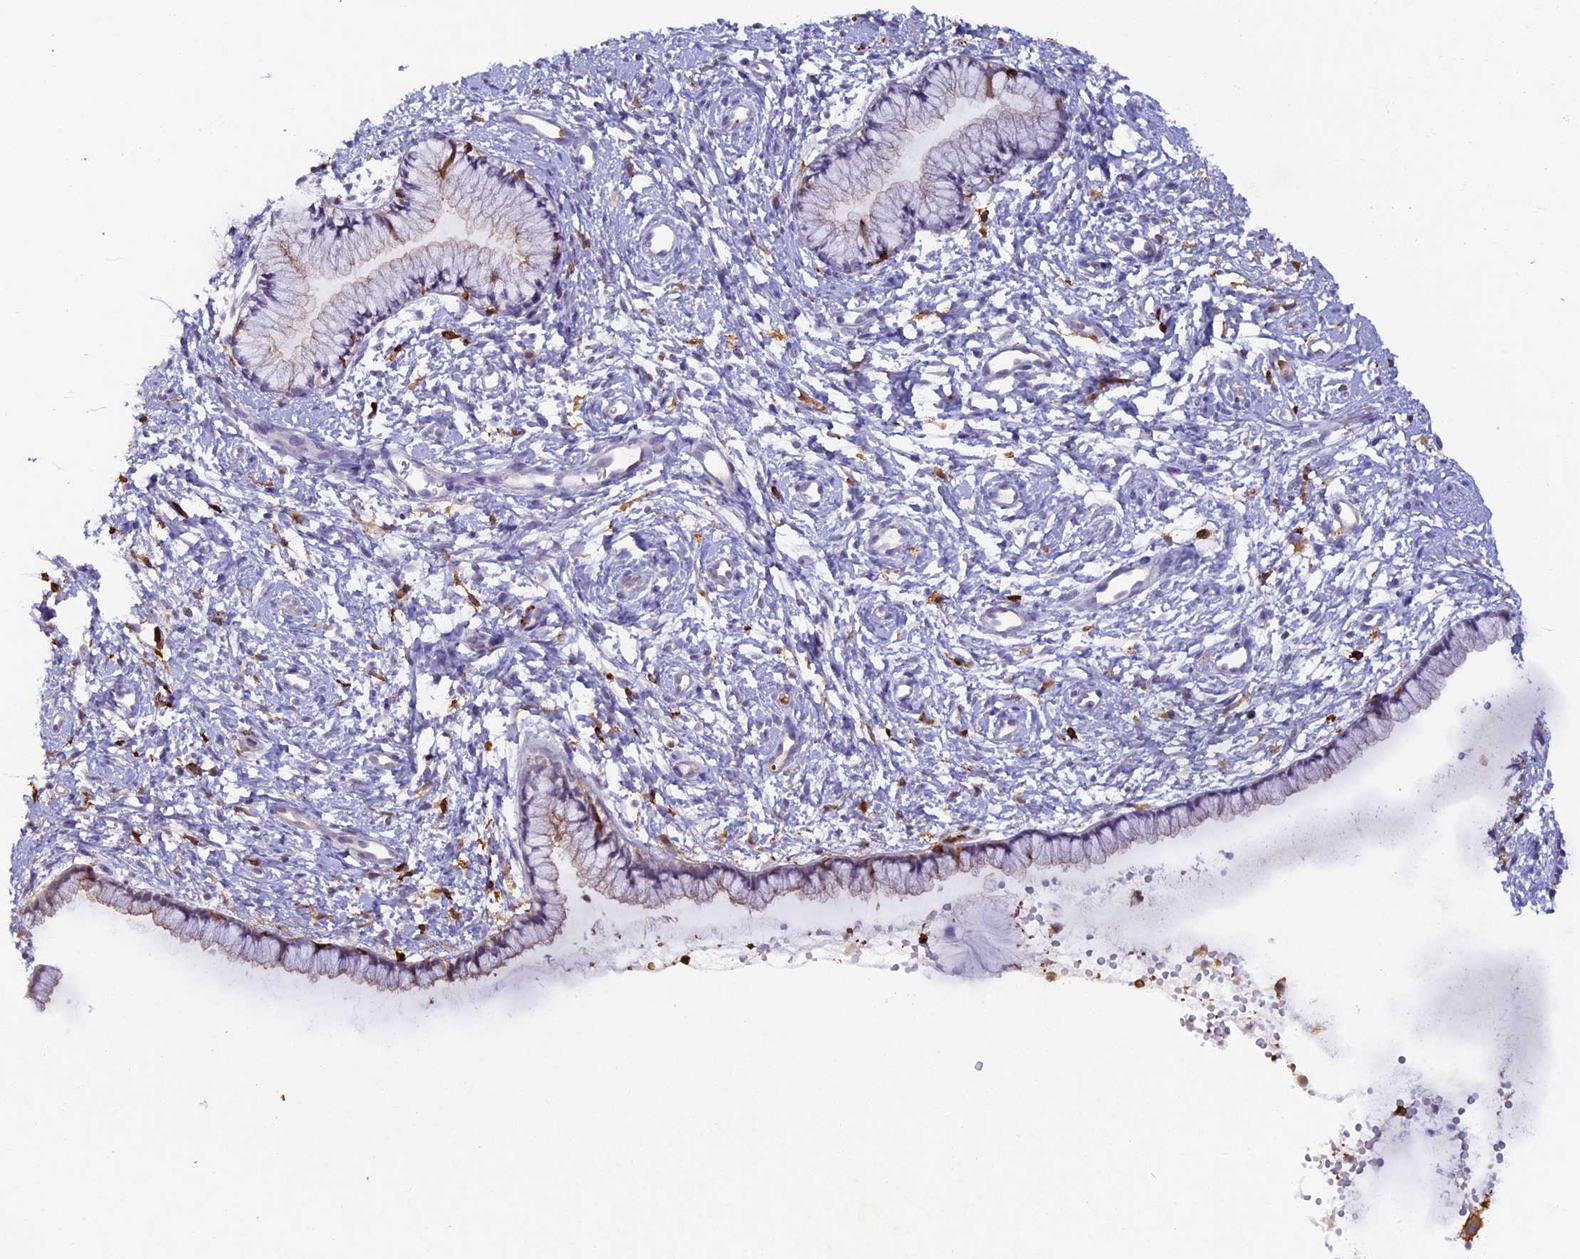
{"staining": {"intensity": "moderate", "quantity": "<25%", "location": "cytoplasmic/membranous"}, "tissue": "cervix", "cell_type": "Glandular cells", "image_type": "normal", "snomed": [{"axis": "morphology", "description": "Normal tissue, NOS"}, {"axis": "topography", "description": "Cervix"}], "caption": "Cervix stained for a protein shows moderate cytoplasmic/membranous positivity in glandular cells. (DAB IHC with brightfield microscopy, high magnification).", "gene": "FYB1", "patient": {"sex": "female", "age": 57}}